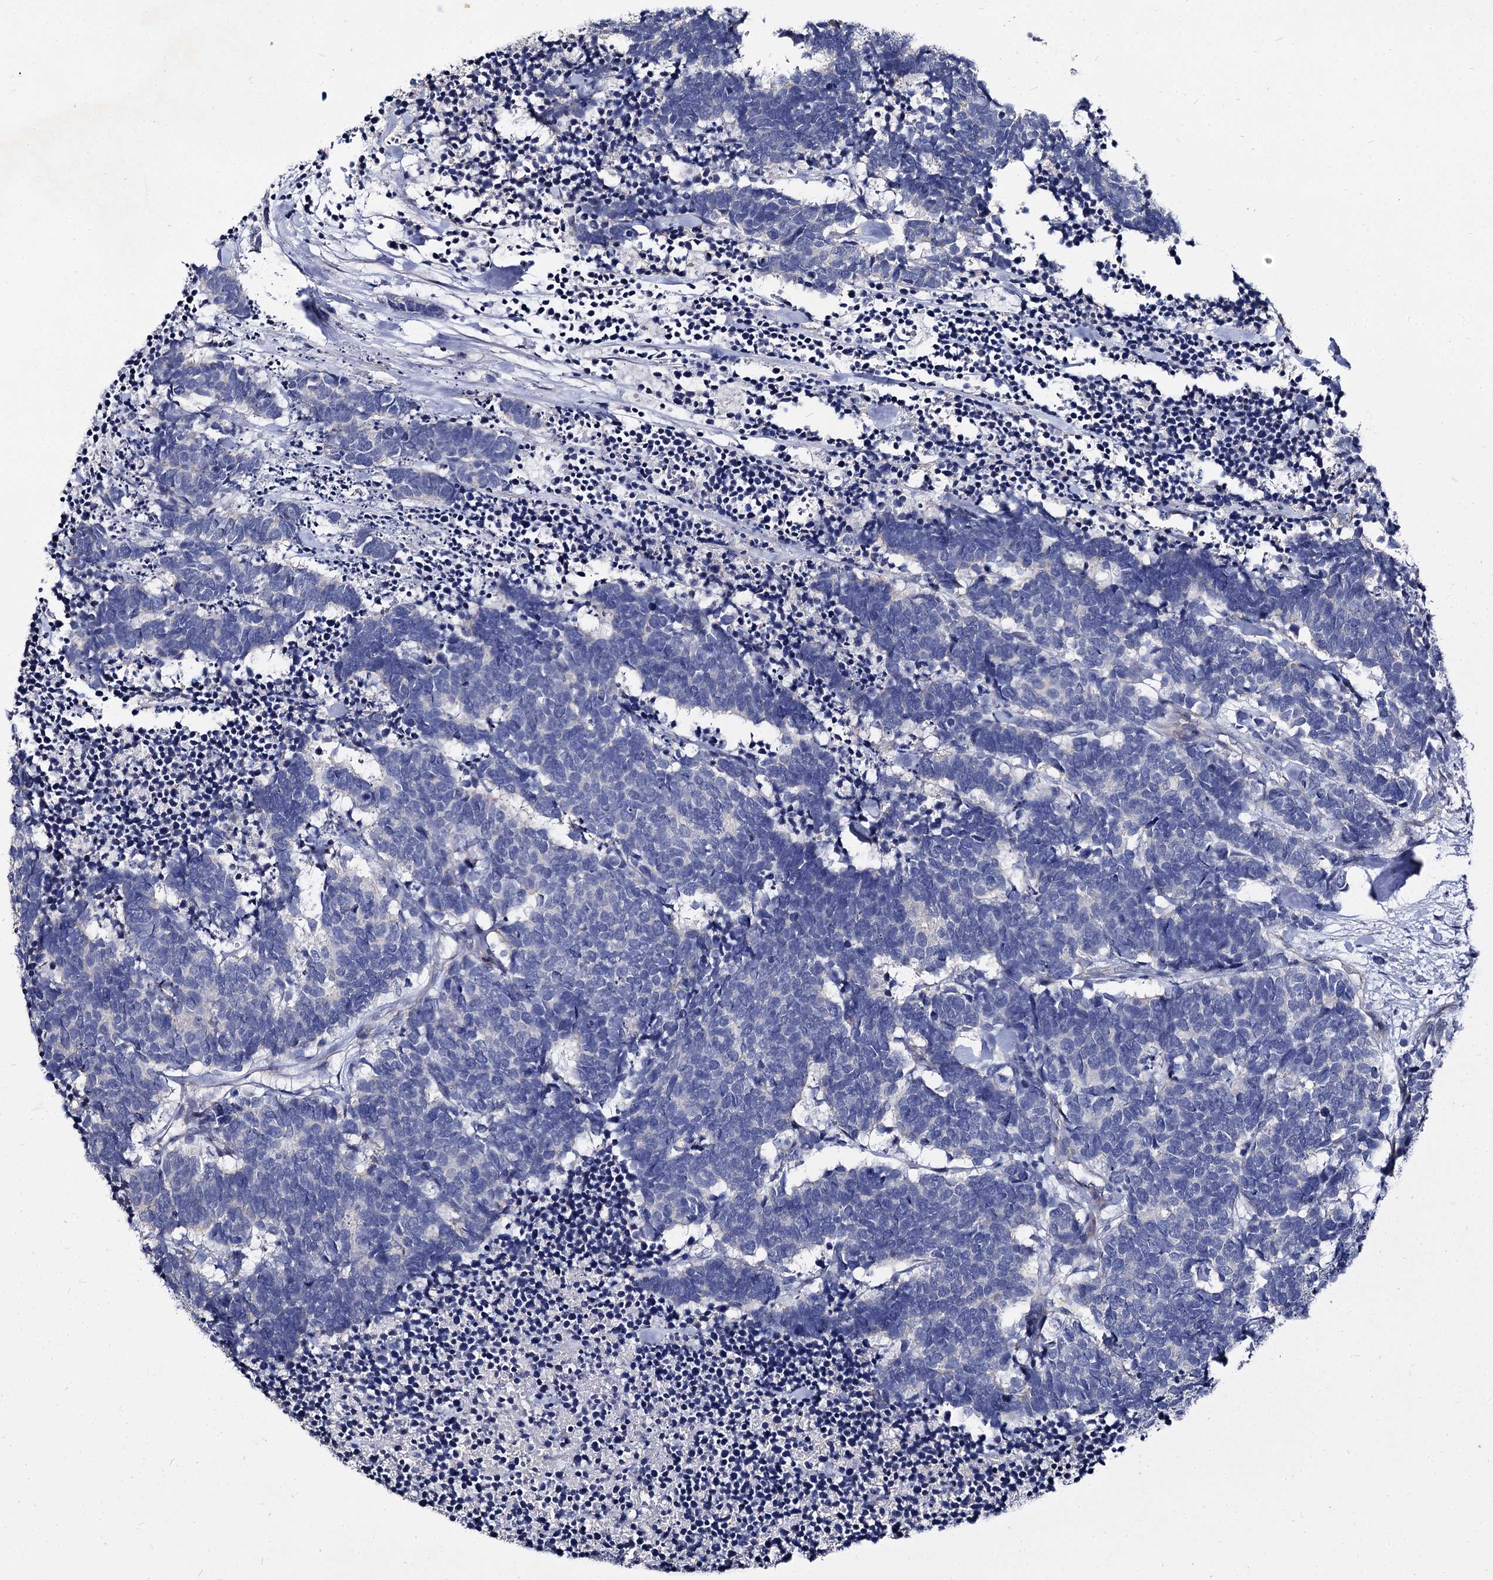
{"staining": {"intensity": "negative", "quantity": "none", "location": "none"}, "tissue": "carcinoid", "cell_type": "Tumor cells", "image_type": "cancer", "snomed": [{"axis": "morphology", "description": "Carcinoma, NOS"}, {"axis": "morphology", "description": "Carcinoid, malignant, NOS"}, {"axis": "topography", "description": "Urinary bladder"}], "caption": "This is an immunohistochemistry image of human carcinoma. There is no positivity in tumor cells.", "gene": "CBFB", "patient": {"sex": "male", "age": 57}}